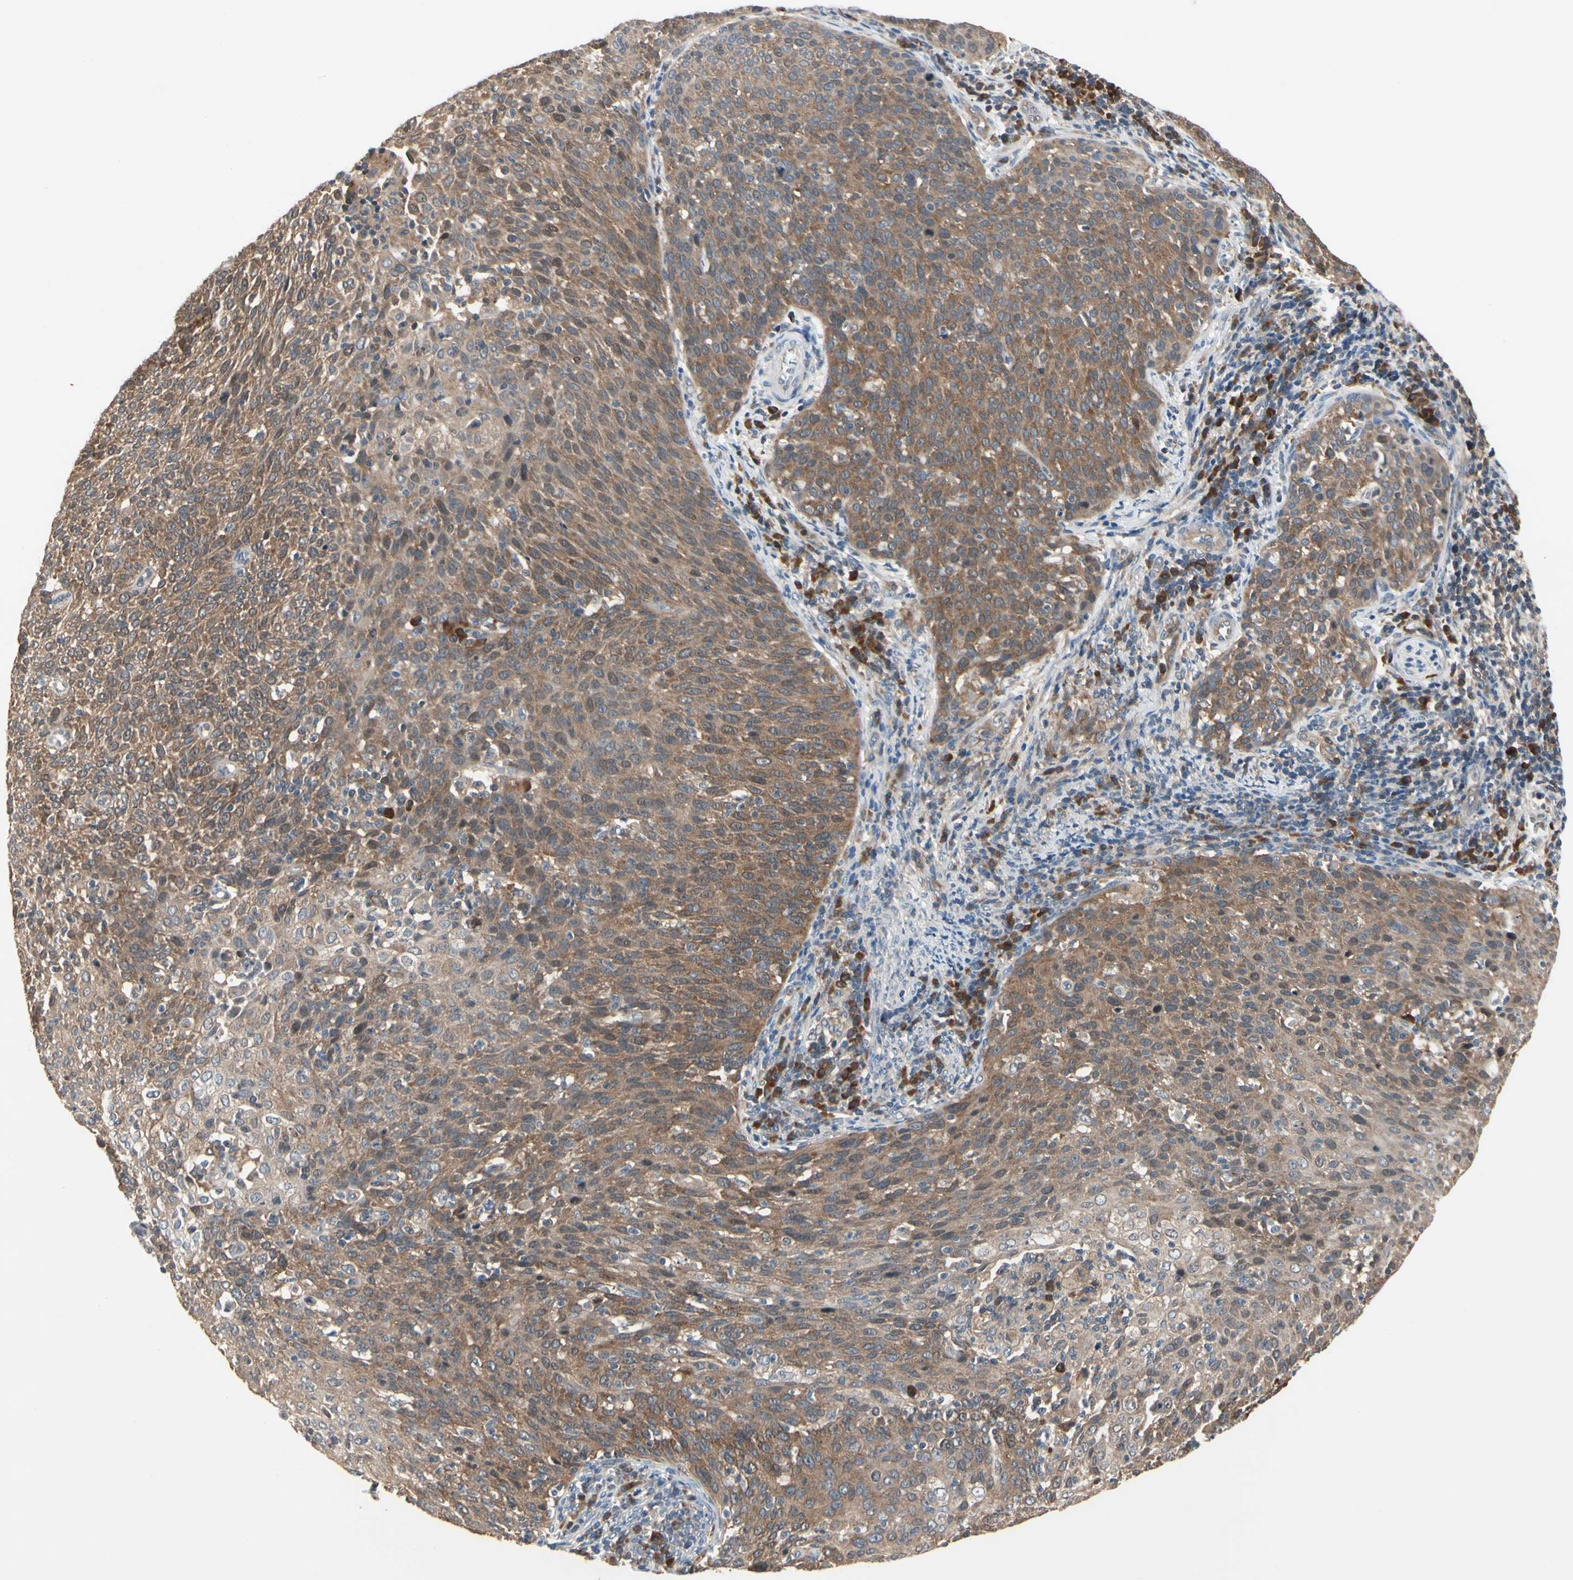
{"staining": {"intensity": "moderate", "quantity": ">75%", "location": "cytoplasmic/membranous"}, "tissue": "cervical cancer", "cell_type": "Tumor cells", "image_type": "cancer", "snomed": [{"axis": "morphology", "description": "Squamous cell carcinoma, NOS"}, {"axis": "topography", "description": "Cervix"}], "caption": "Human cervical squamous cell carcinoma stained for a protein (brown) exhibits moderate cytoplasmic/membranous positive staining in about >75% of tumor cells.", "gene": "NME1-NME2", "patient": {"sex": "female", "age": 38}}